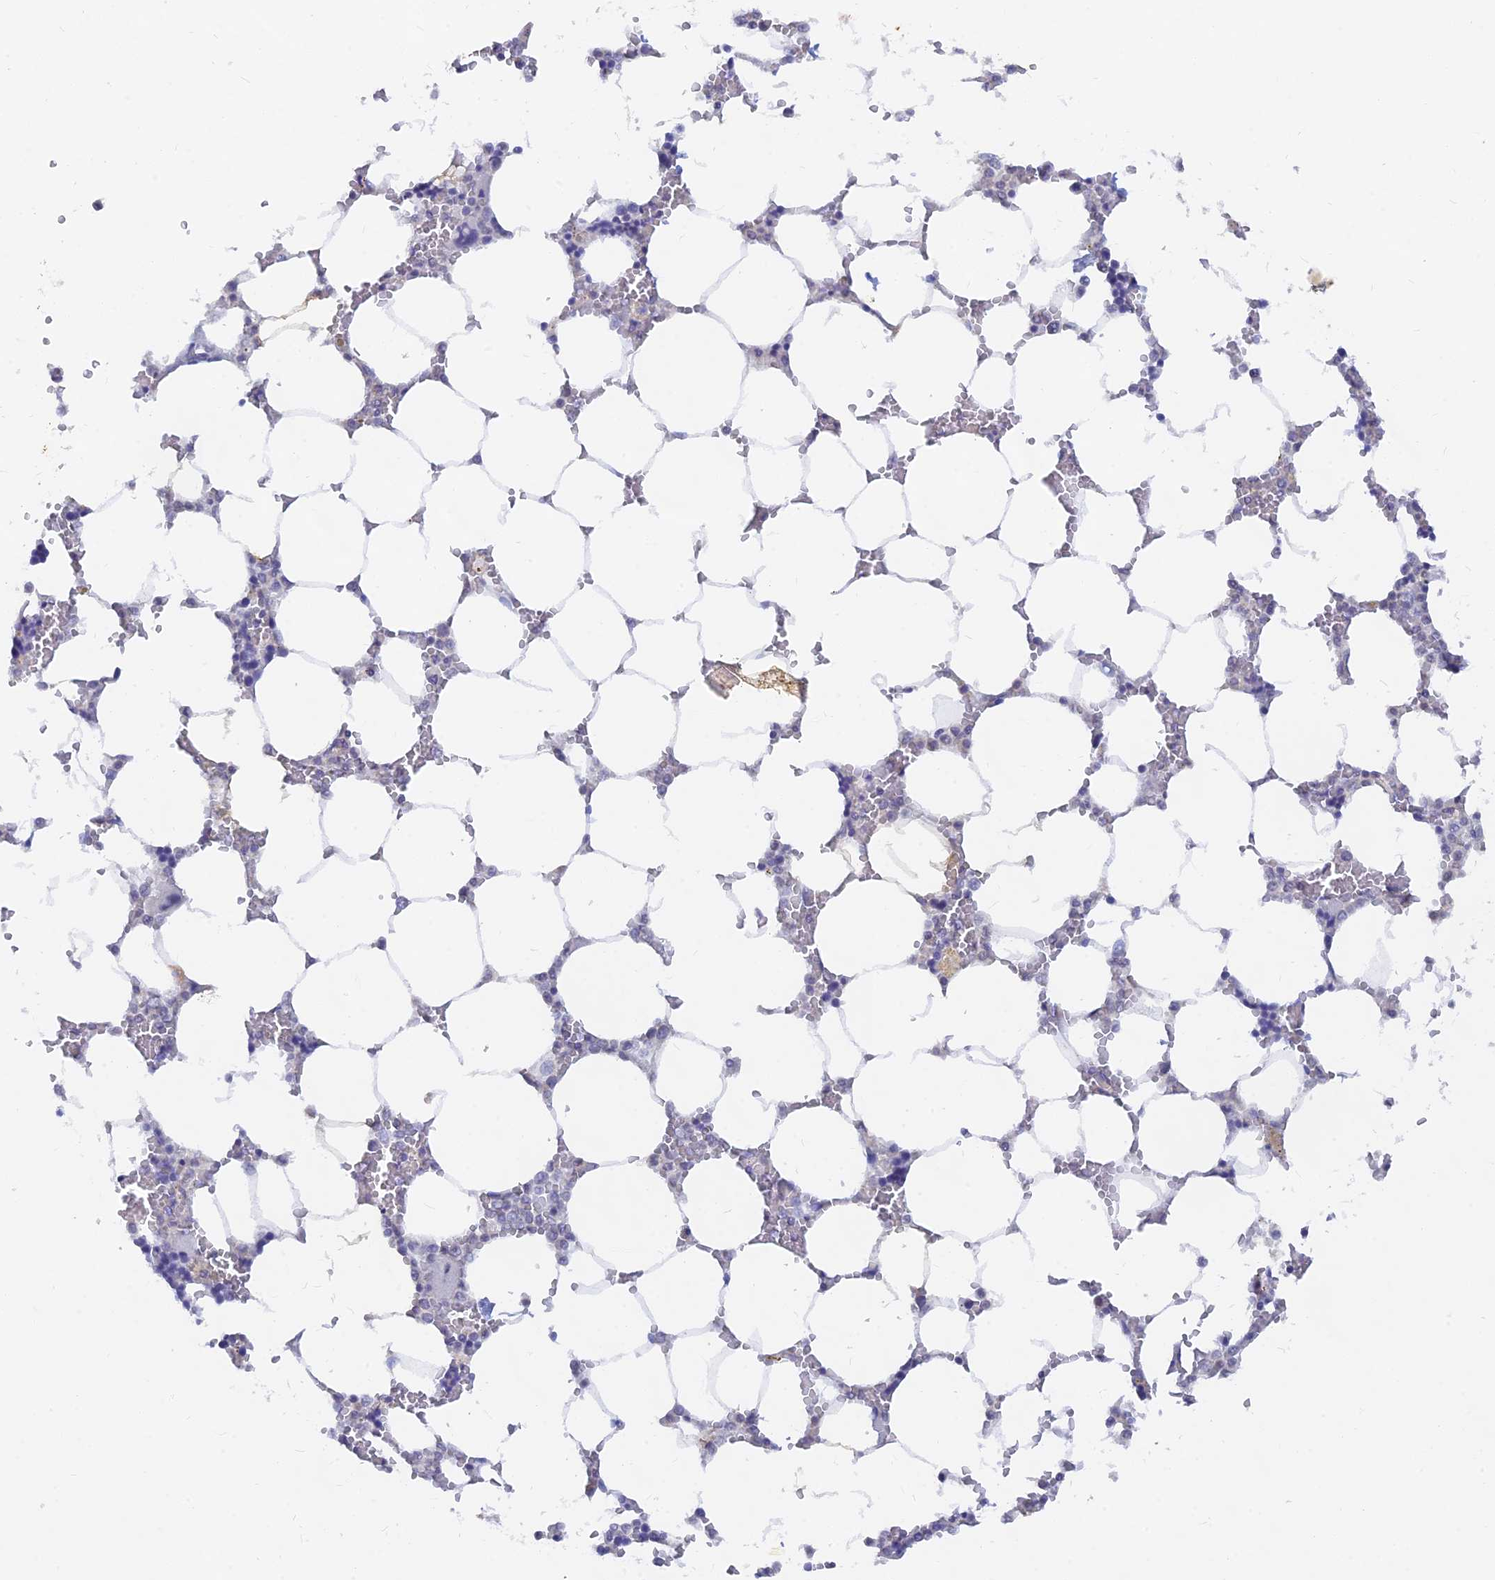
{"staining": {"intensity": "negative", "quantity": "none", "location": "none"}, "tissue": "bone marrow", "cell_type": "Hematopoietic cells", "image_type": "normal", "snomed": [{"axis": "morphology", "description": "Normal tissue, NOS"}, {"axis": "topography", "description": "Bone marrow"}], "caption": "Hematopoietic cells show no significant expression in normal bone marrow. Nuclei are stained in blue.", "gene": "LRIF1", "patient": {"sex": "male", "age": 64}}